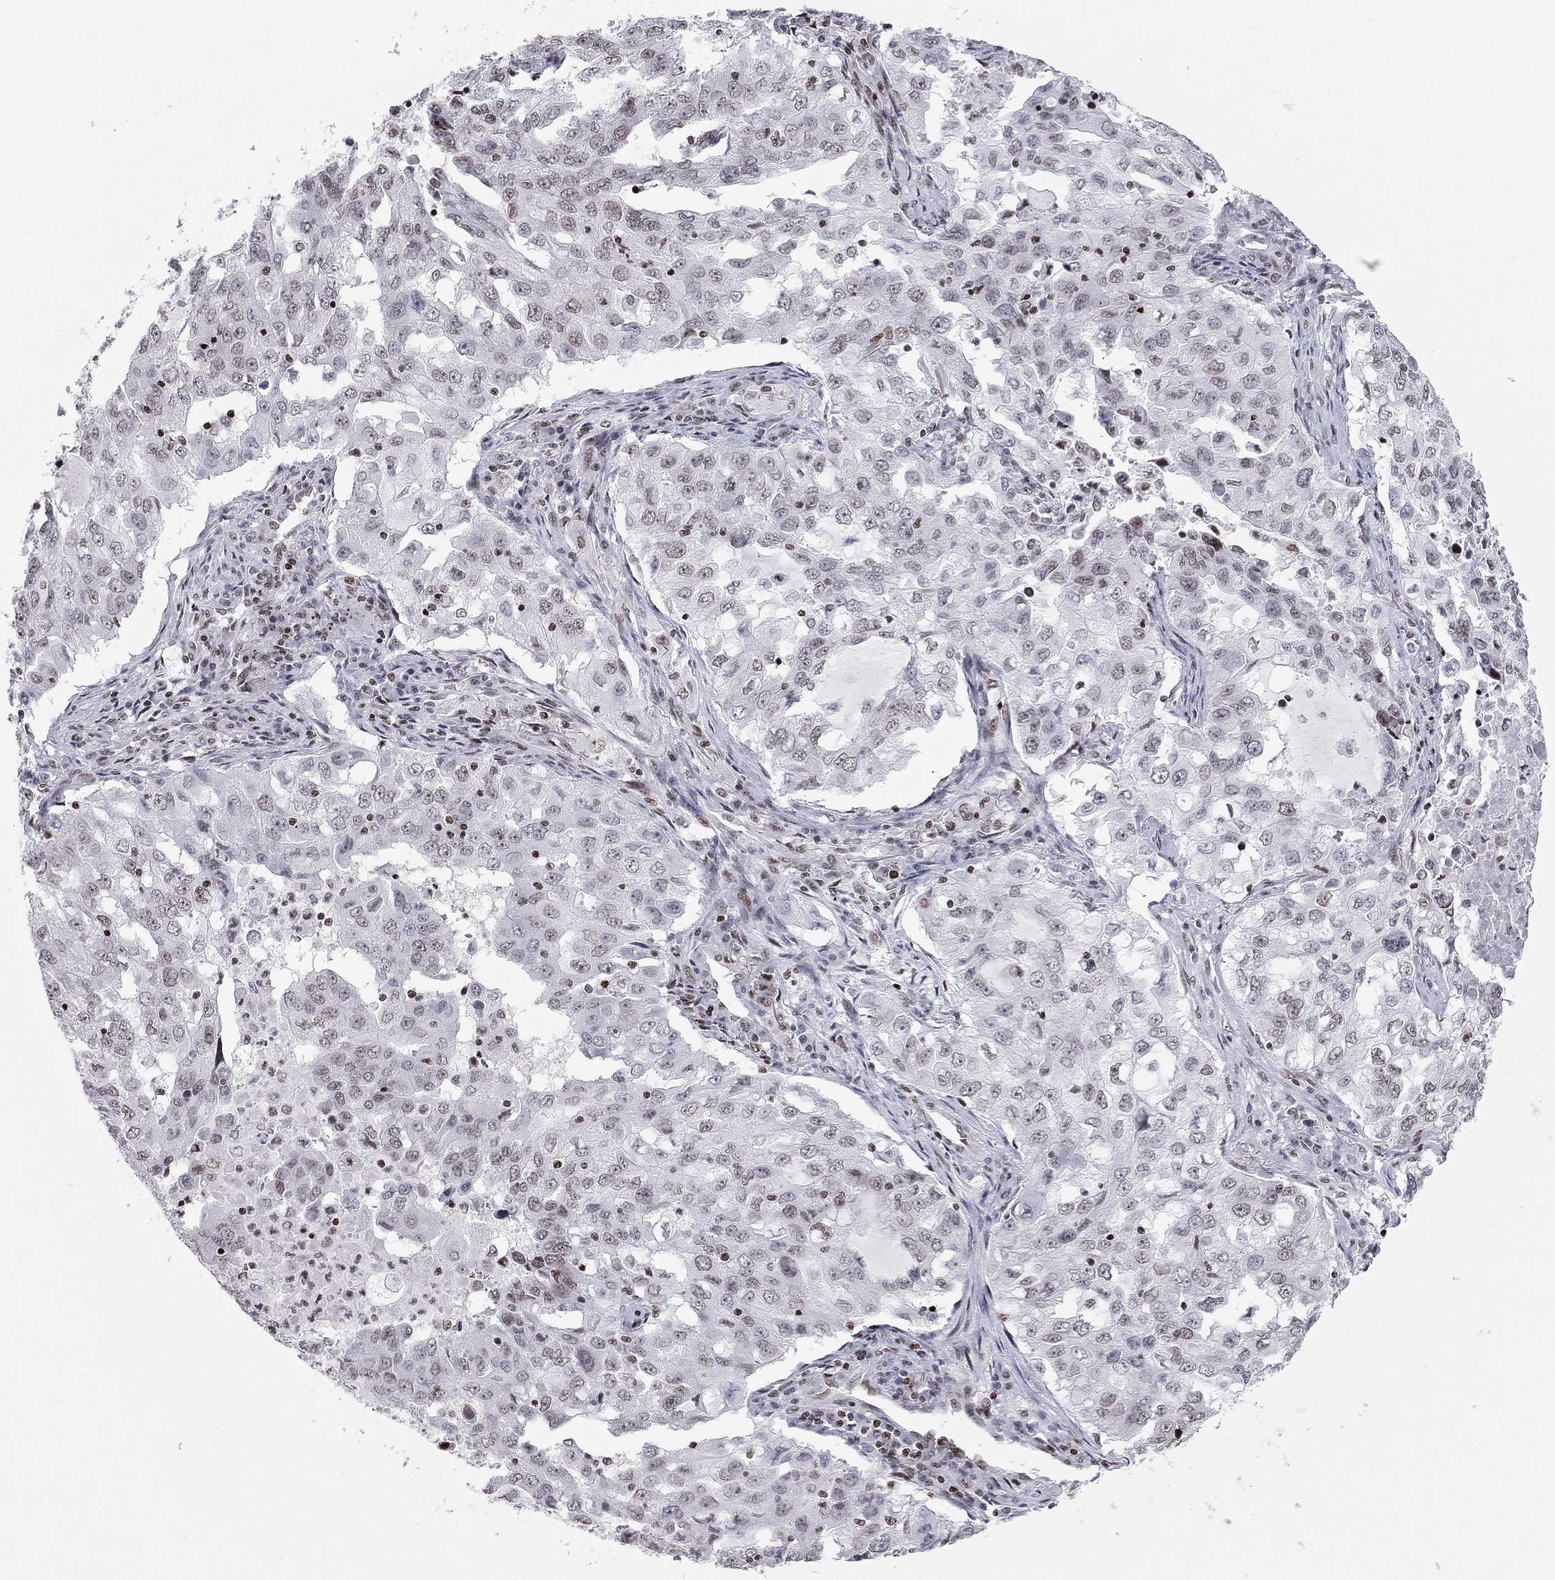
{"staining": {"intensity": "negative", "quantity": "none", "location": "none"}, "tissue": "lung cancer", "cell_type": "Tumor cells", "image_type": "cancer", "snomed": [{"axis": "morphology", "description": "Adenocarcinoma, NOS"}, {"axis": "topography", "description": "Lung"}], "caption": "Immunohistochemistry (IHC) histopathology image of neoplastic tissue: human lung cancer stained with DAB (3,3'-diaminobenzidine) reveals no significant protein expression in tumor cells. (DAB (3,3'-diaminobenzidine) immunohistochemistry visualized using brightfield microscopy, high magnification).", "gene": "H2AX", "patient": {"sex": "female", "age": 61}}